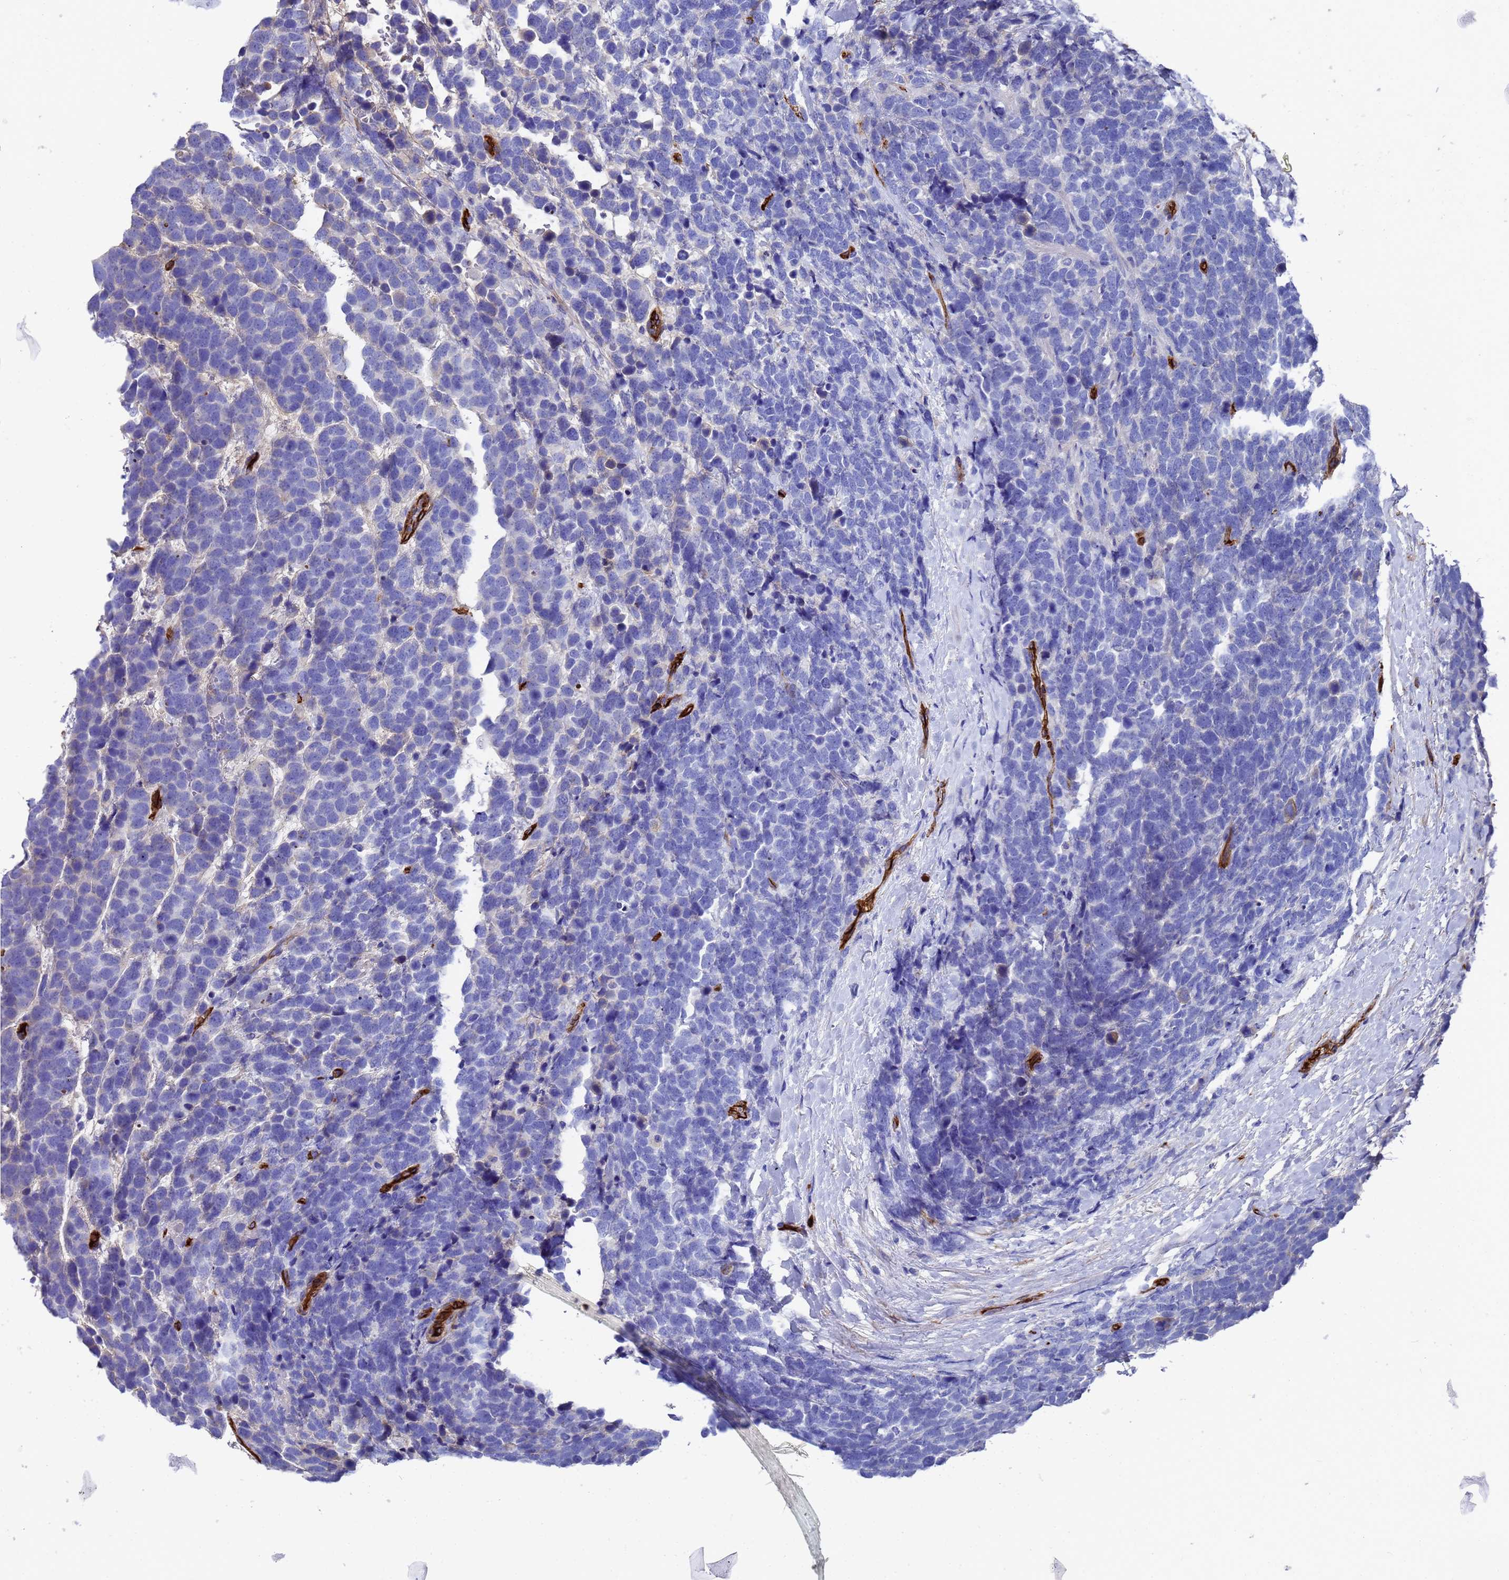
{"staining": {"intensity": "negative", "quantity": "none", "location": "none"}, "tissue": "urothelial cancer", "cell_type": "Tumor cells", "image_type": "cancer", "snomed": [{"axis": "morphology", "description": "Urothelial carcinoma, High grade"}, {"axis": "topography", "description": "Urinary bladder"}], "caption": "Immunohistochemistry (IHC) image of neoplastic tissue: urothelial carcinoma (high-grade) stained with DAB (3,3'-diaminobenzidine) exhibits no significant protein positivity in tumor cells.", "gene": "ADIPOQ", "patient": {"sex": "female", "age": 82}}